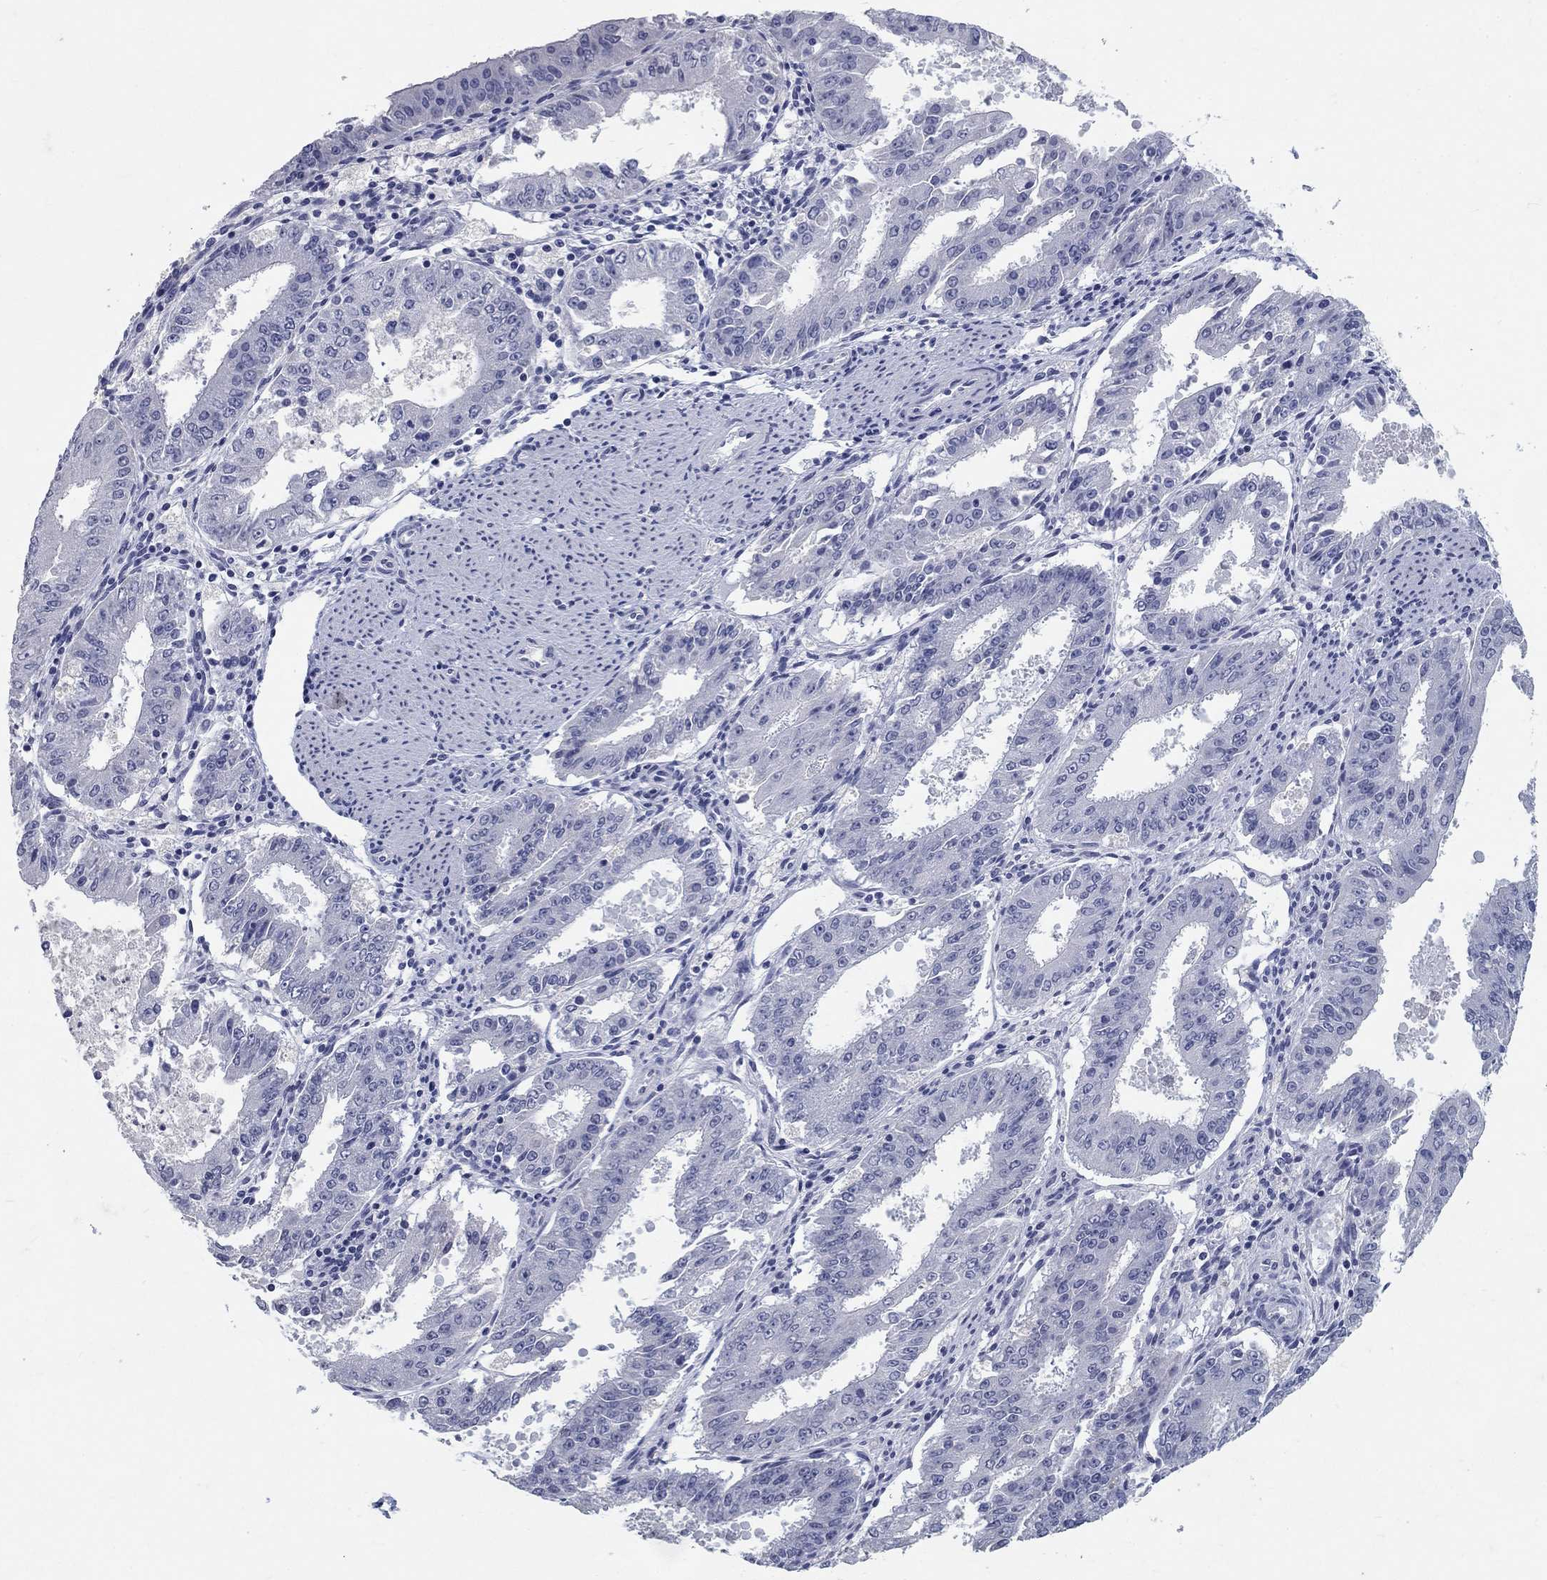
{"staining": {"intensity": "negative", "quantity": "none", "location": "none"}, "tissue": "ovarian cancer", "cell_type": "Tumor cells", "image_type": "cancer", "snomed": [{"axis": "morphology", "description": "Carcinoma, endometroid"}, {"axis": "topography", "description": "Ovary"}], "caption": "Immunohistochemical staining of human ovarian cancer displays no significant positivity in tumor cells. Nuclei are stained in blue.", "gene": "ELAVL4", "patient": {"sex": "female", "age": 42}}